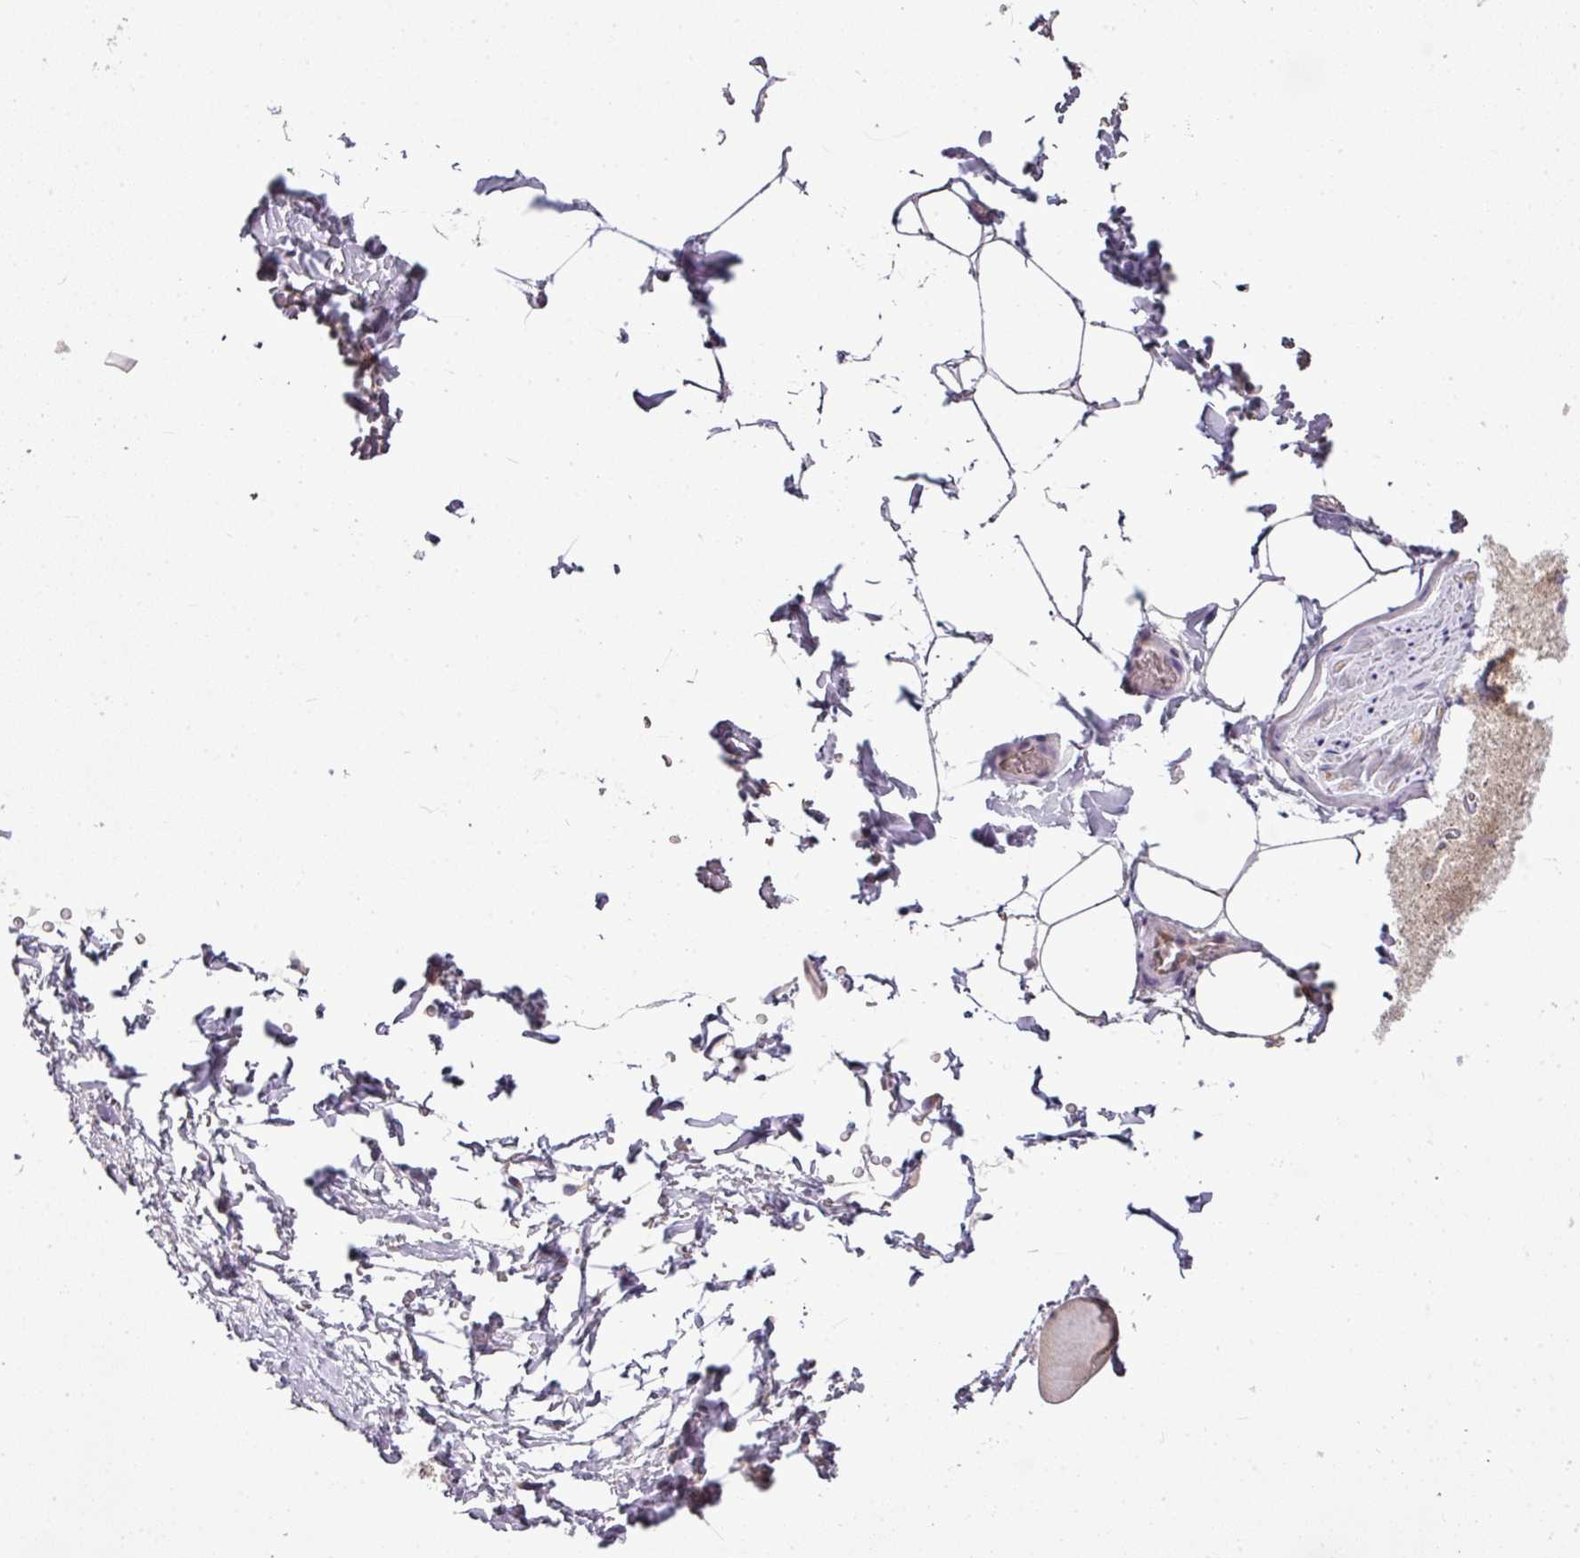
{"staining": {"intensity": "negative", "quantity": "none", "location": "none"}, "tissue": "adipose tissue", "cell_type": "Adipocytes", "image_type": "normal", "snomed": [{"axis": "morphology", "description": "Normal tissue, NOS"}, {"axis": "topography", "description": "Vascular tissue"}, {"axis": "topography", "description": "Peripheral nerve tissue"}], "caption": "This is an immunohistochemistry micrograph of benign human adipose tissue. There is no staining in adipocytes.", "gene": "GAN", "patient": {"sex": "male", "age": 41}}